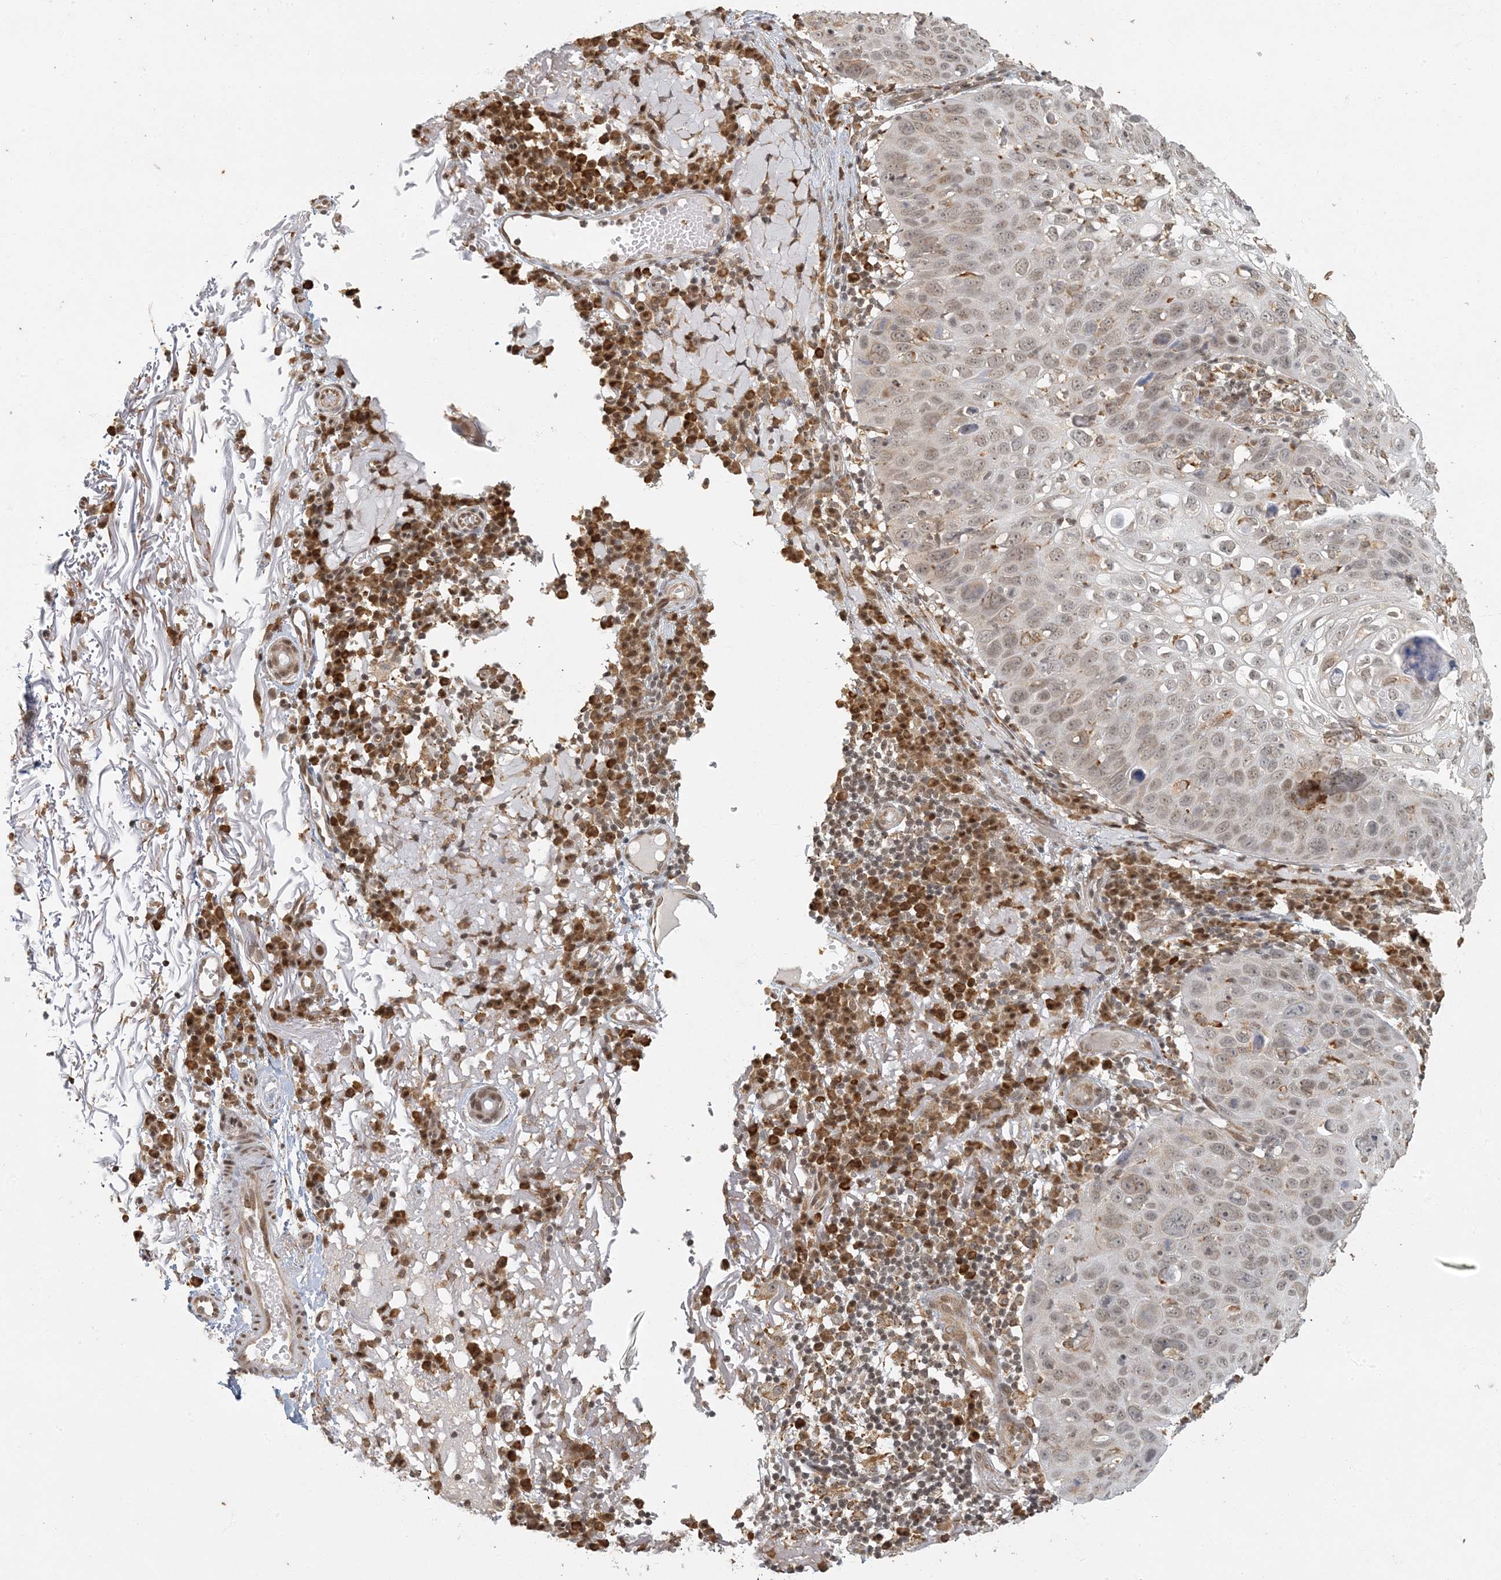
{"staining": {"intensity": "weak", "quantity": ">75%", "location": "nuclear"}, "tissue": "skin cancer", "cell_type": "Tumor cells", "image_type": "cancer", "snomed": [{"axis": "morphology", "description": "Squamous cell carcinoma, NOS"}, {"axis": "topography", "description": "Skin"}], "caption": "Immunohistochemistry (DAB (3,3'-diaminobenzidine)) staining of human skin cancer shows weak nuclear protein positivity in approximately >75% of tumor cells. Using DAB (3,3'-diaminobenzidine) (brown) and hematoxylin (blue) stains, captured at high magnification using brightfield microscopy.", "gene": "AK9", "patient": {"sex": "female", "age": 90}}